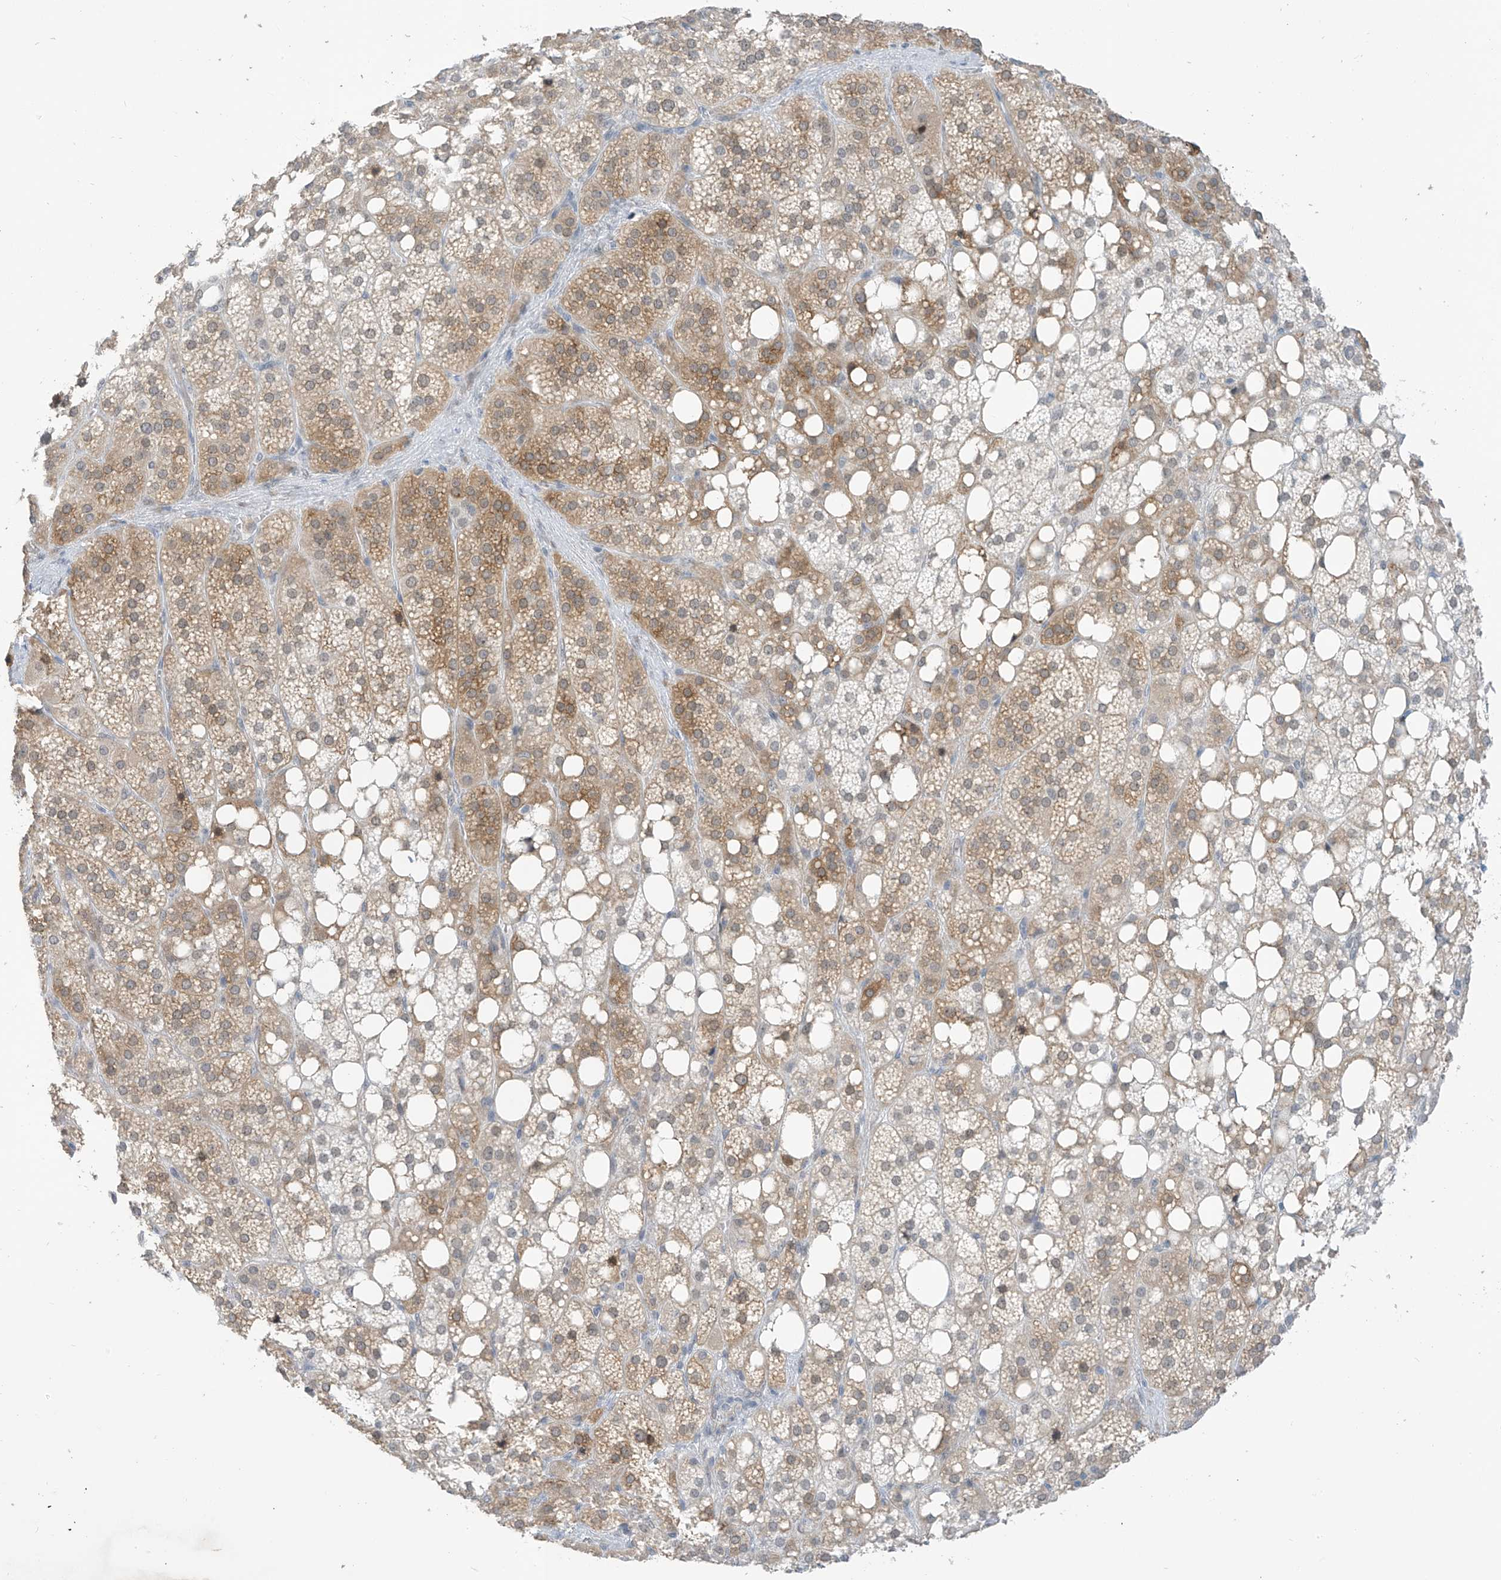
{"staining": {"intensity": "moderate", "quantity": ">75%", "location": "cytoplasmic/membranous,nuclear"}, "tissue": "adrenal gland", "cell_type": "Glandular cells", "image_type": "normal", "snomed": [{"axis": "morphology", "description": "Normal tissue, NOS"}, {"axis": "topography", "description": "Adrenal gland"}], "caption": "Adrenal gland stained with DAB immunohistochemistry (IHC) exhibits medium levels of moderate cytoplasmic/membranous,nuclear positivity in about >75% of glandular cells.", "gene": "METAP1D", "patient": {"sex": "female", "age": 59}}